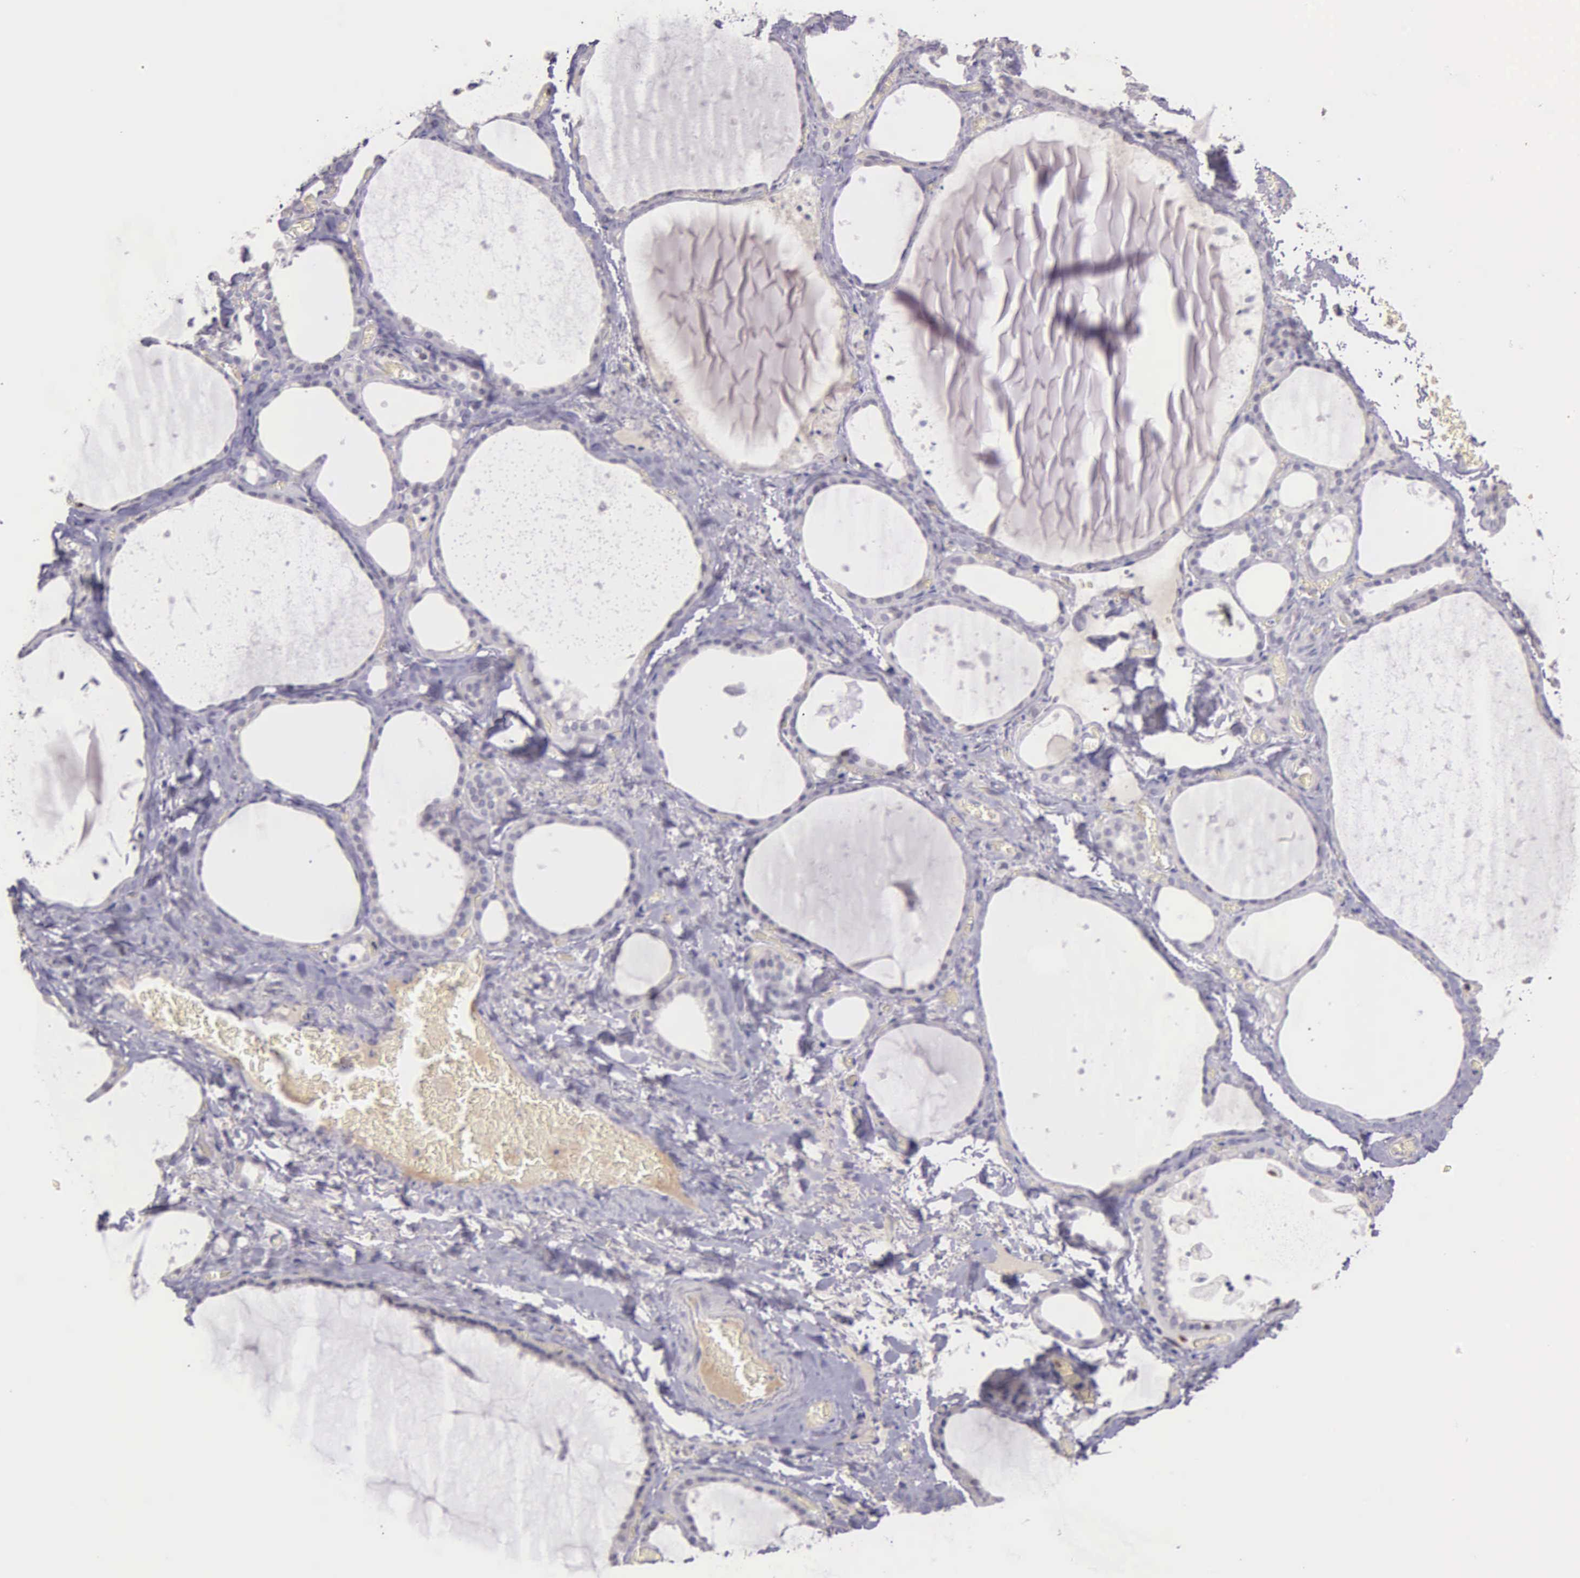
{"staining": {"intensity": "negative", "quantity": "none", "location": "none"}, "tissue": "thyroid gland", "cell_type": "Glandular cells", "image_type": "normal", "snomed": [{"axis": "morphology", "description": "Normal tissue, NOS"}, {"axis": "topography", "description": "Thyroid gland"}], "caption": "High magnification brightfield microscopy of normal thyroid gland stained with DAB (3,3'-diaminobenzidine) (brown) and counterstained with hematoxylin (blue): glandular cells show no significant positivity. Nuclei are stained in blue.", "gene": "MCM5", "patient": {"sex": "male", "age": 76}}